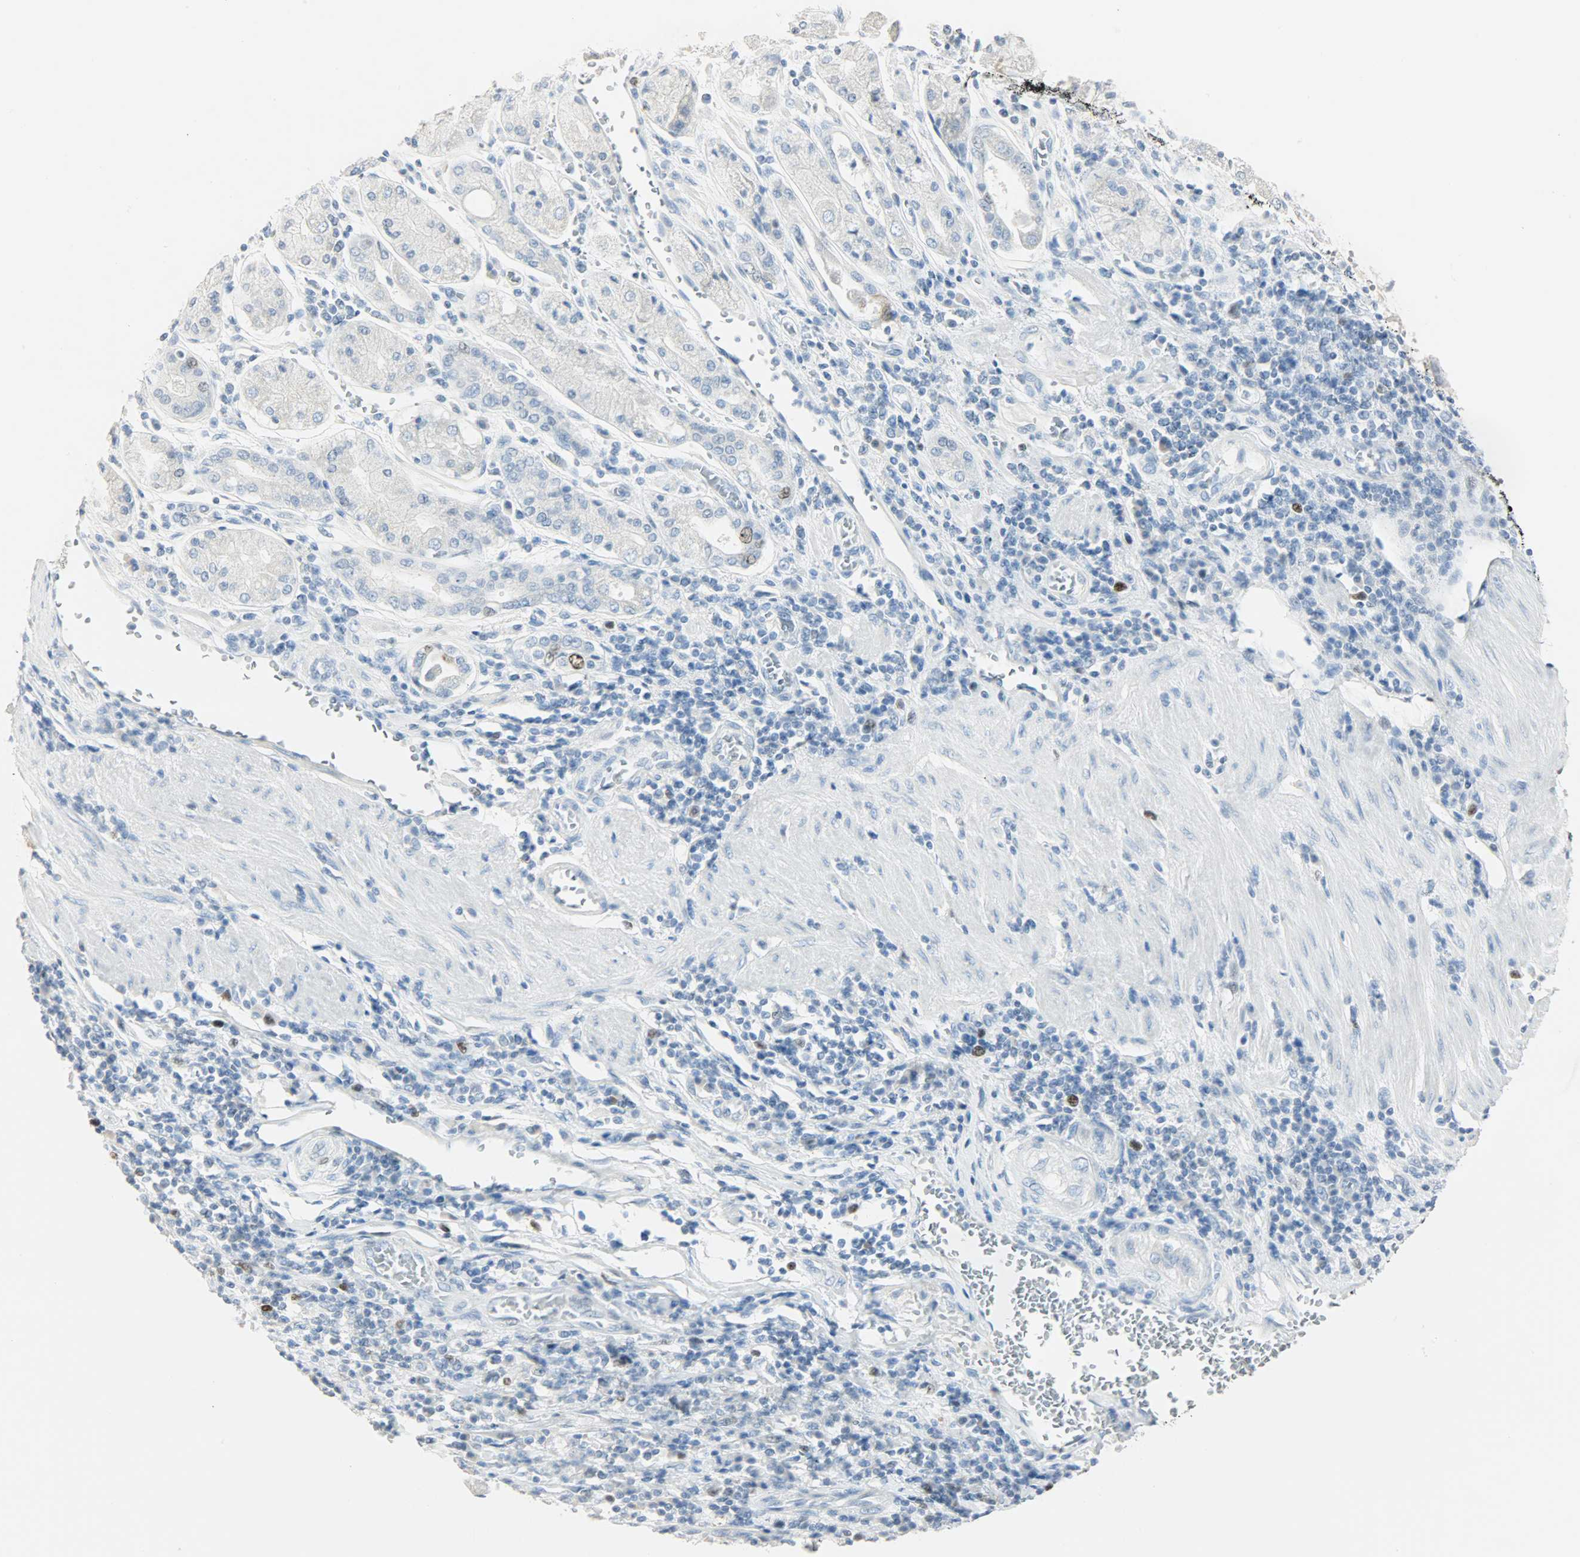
{"staining": {"intensity": "moderate", "quantity": "<25%", "location": "nuclear"}, "tissue": "stomach cancer", "cell_type": "Tumor cells", "image_type": "cancer", "snomed": [{"axis": "morphology", "description": "Normal tissue, NOS"}, {"axis": "morphology", "description": "Adenocarcinoma, NOS"}, {"axis": "topography", "description": "Stomach, upper"}, {"axis": "topography", "description": "Stomach"}], "caption": "A low amount of moderate nuclear positivity is seen in about <25% of tumor cells in adenocarcinoma (stomach) tissue.", "gene": "HELLS", "patient": {"sex": "male", "age": 59}}